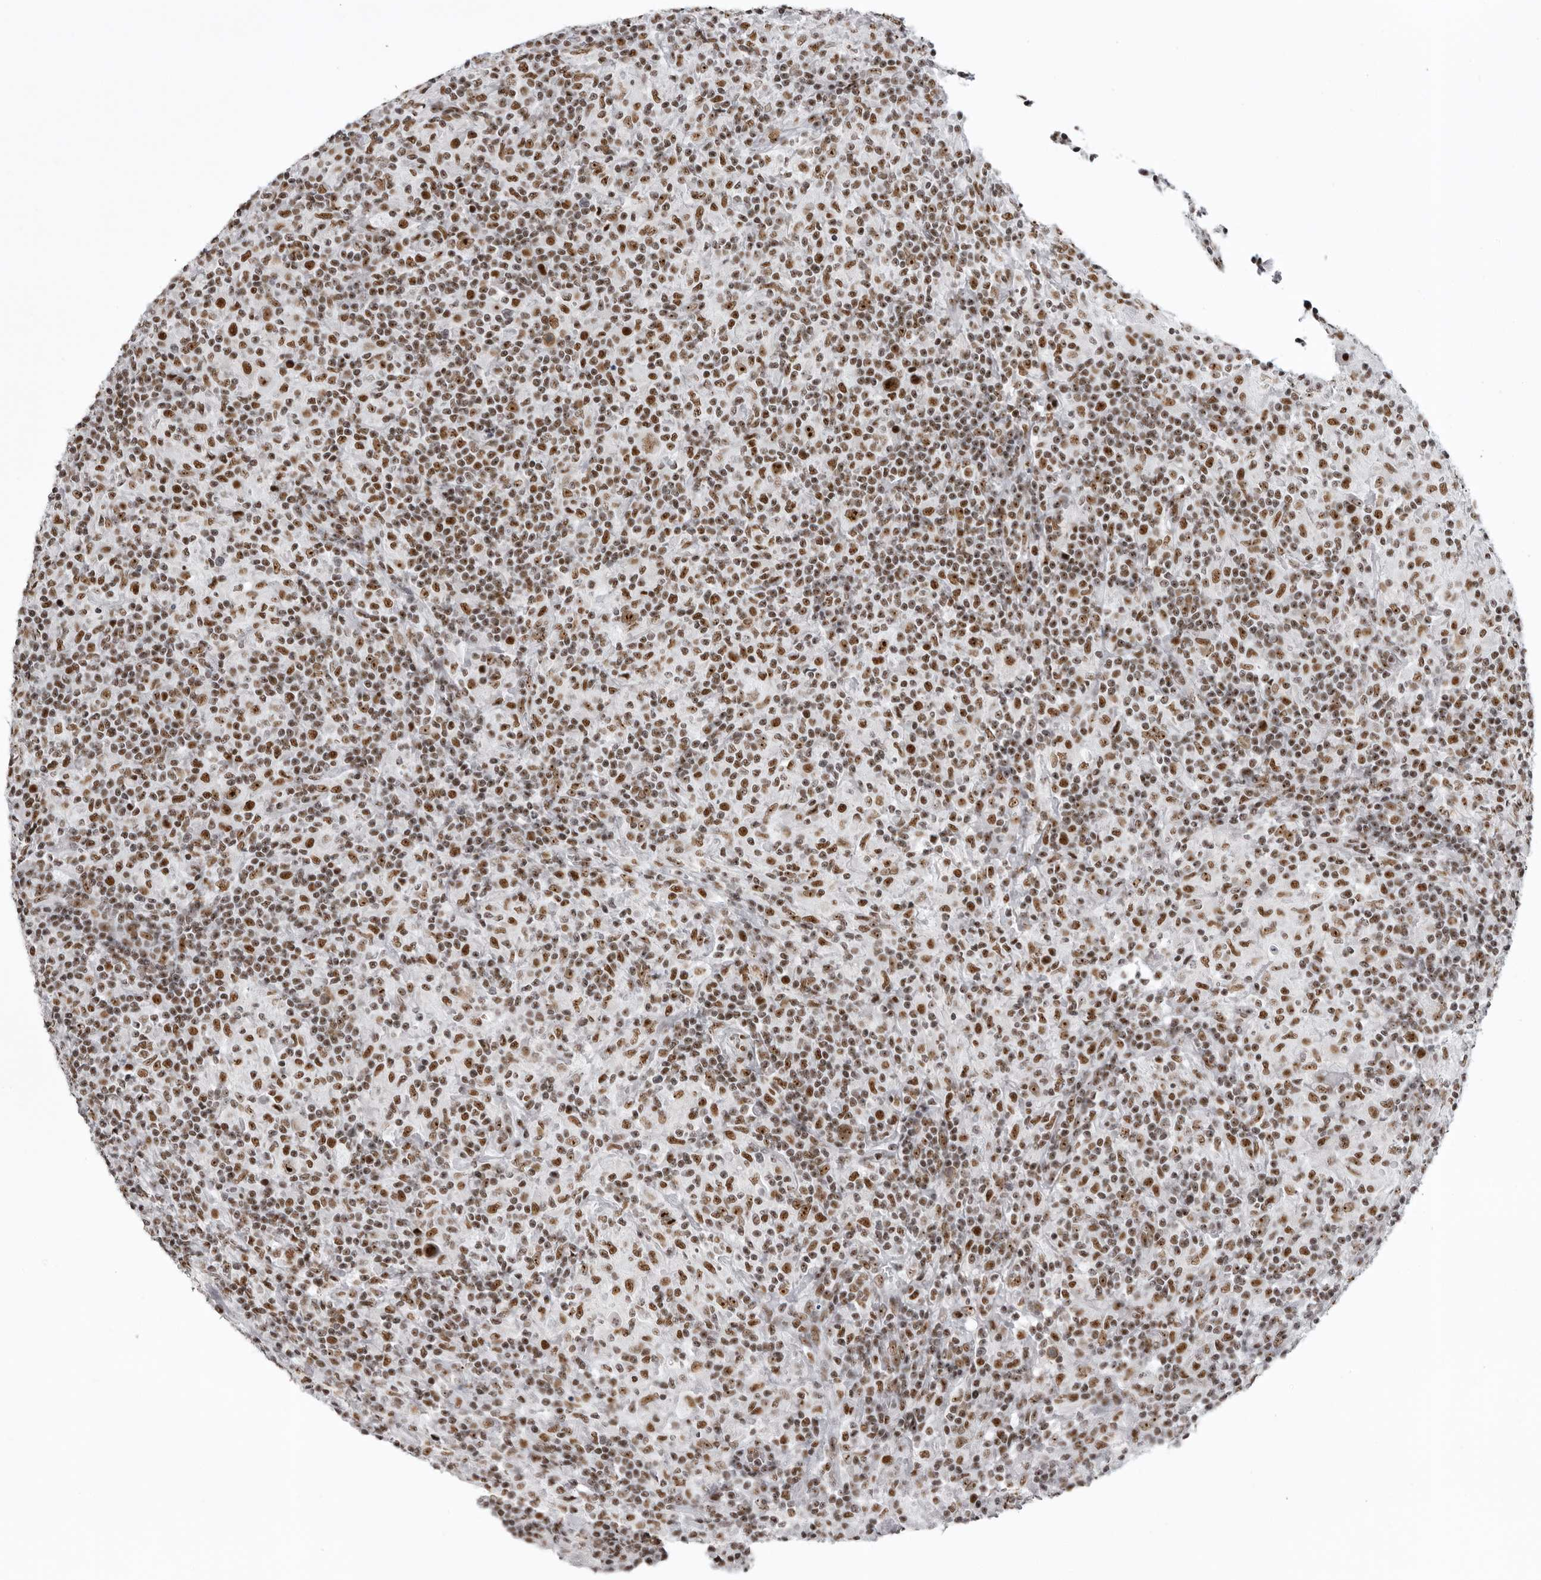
{"staining": {"intensity": "strong", "quantity": ">75%", "location": "nuclear"}, "tissue": "lymphoma", "cell_type": "Tumor cells", "image_type": "cancer", "snomed": [{"axis": "morphology", "description": "Hodgkin's disease, NOS"}, {"axis": "topography", "description": "Lymph node"}], "caption": "Immunohistochemistry (IHC) histopathology image of Hodgkin's disease stained for a protein (brown), which exhibits high levels of strong nuclear staining in about >75% of tumor cells.", "gene": "DHX9", "patient": {"sex": "male", "age": 70}}